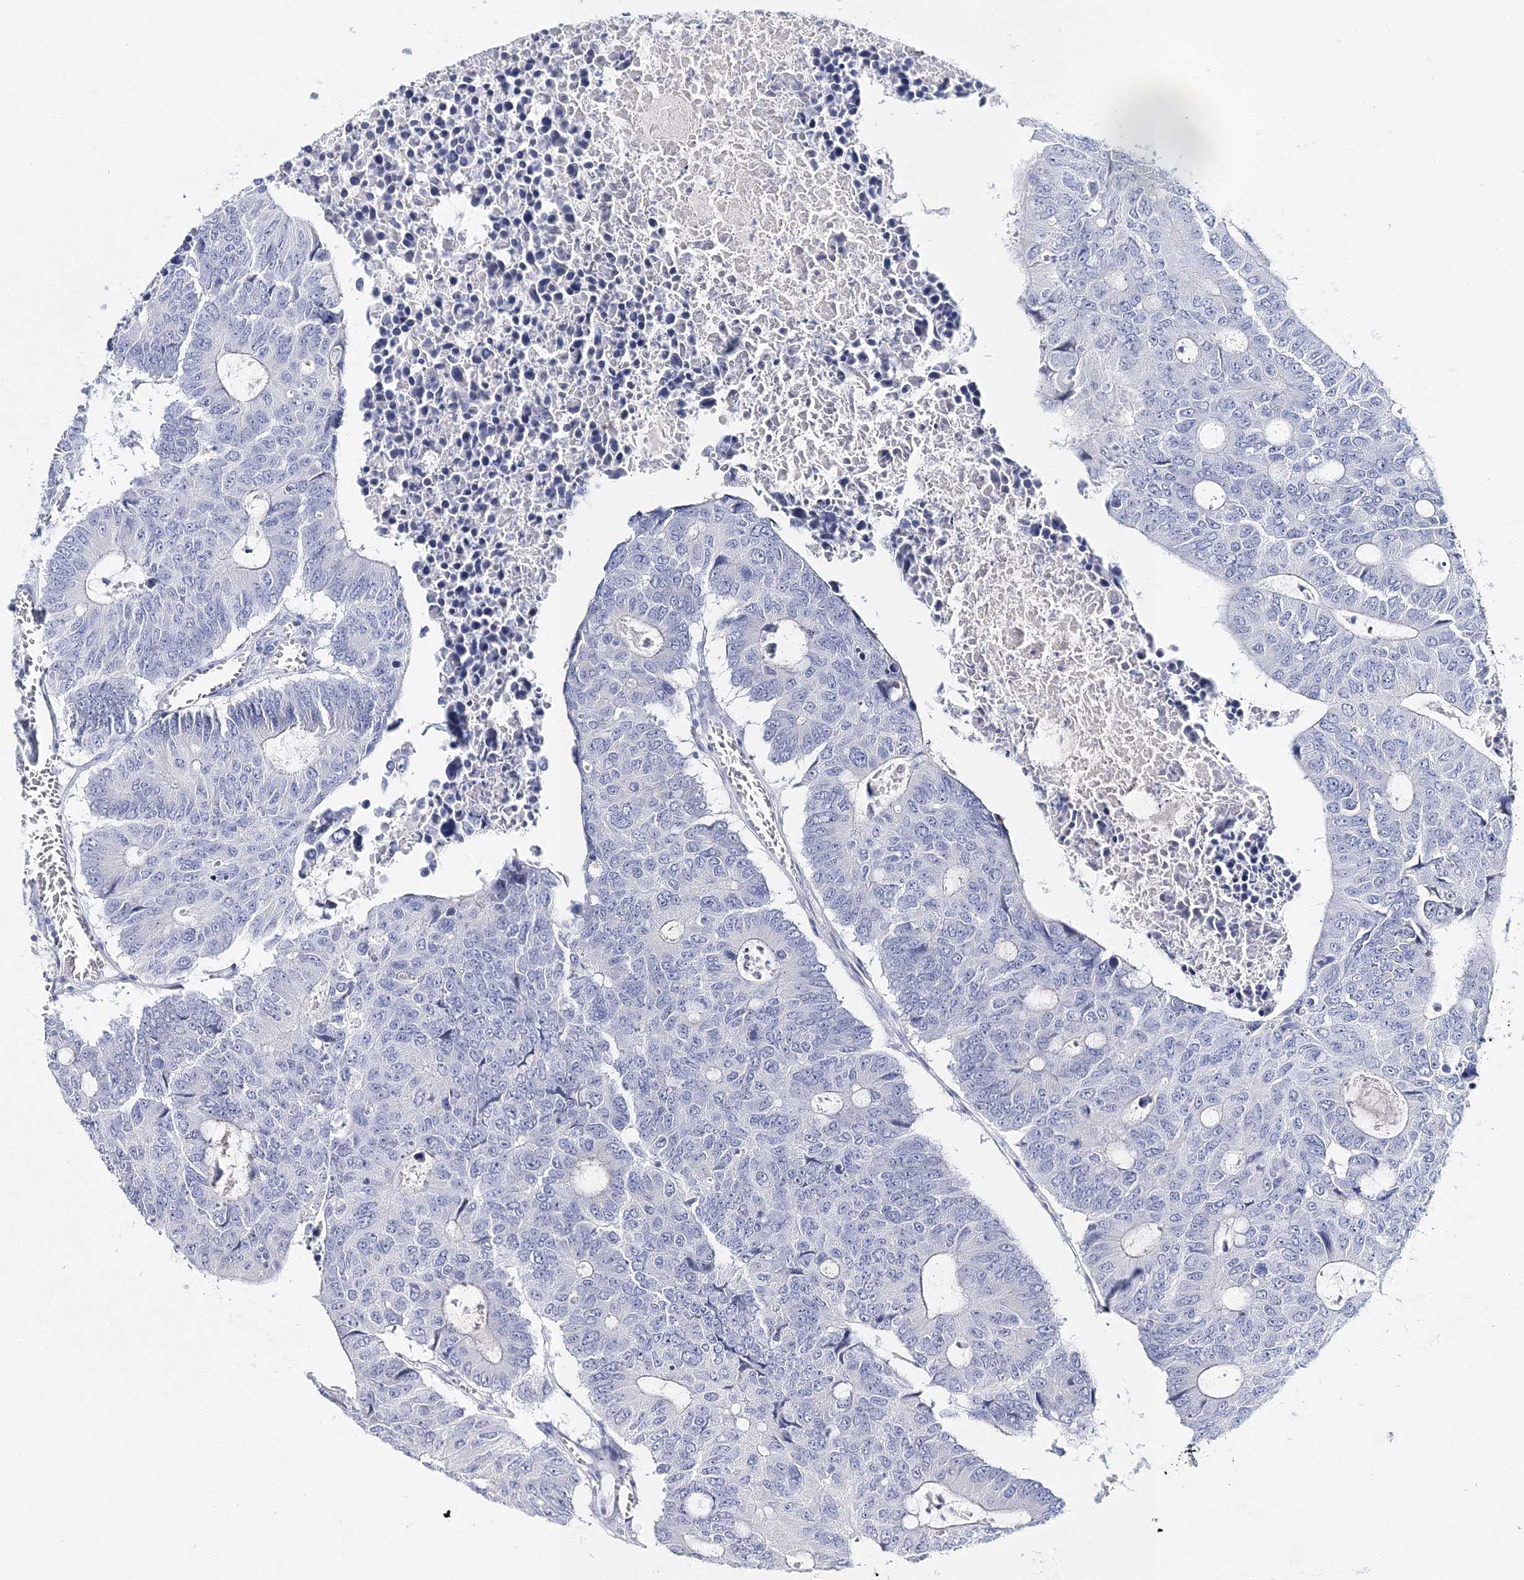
{"staining": {"intensity": "negative", "quantity": "none", "location": "none"}, "tissue": "colorectal cancer", "cell_type": "Tumor cells", "image_type": "cancer", "snomed": [{"axis": "morphology", "description": "Adenocarcinoma, NOS"}, {"axis": "topography", "description": "Colon"}], "caption": "Histopathology image shows no protein positivity in tumor cells of colorectal adenocarcinoma tissue.", "gene": "MYOZ2", "patient": {"sex": "male", "age": 87}}